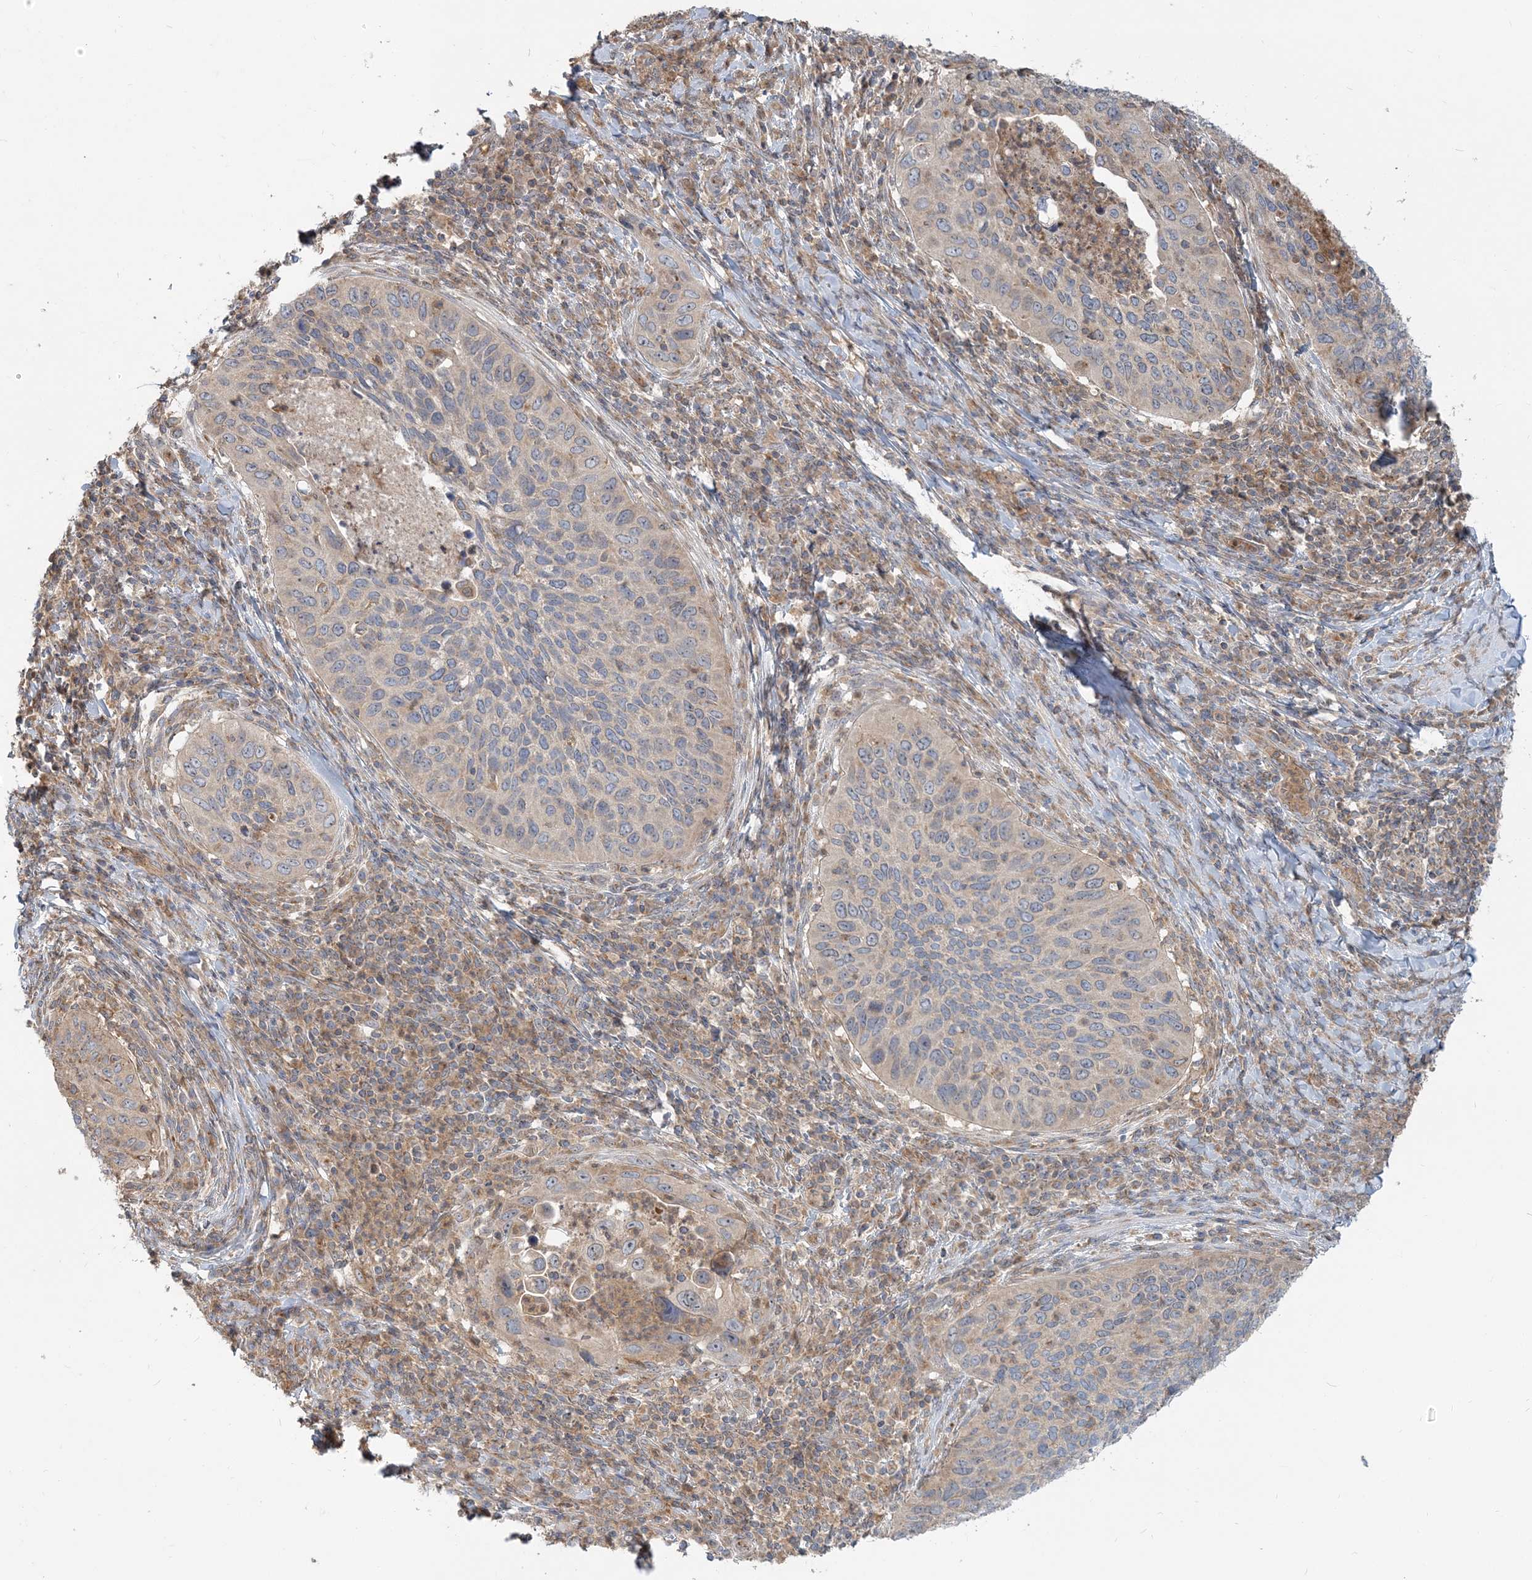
{"staining": {"intensity": "weak", "quantity": "<25%", "location": "cytoplasmic/membranous"}, "tissue": "cervical cancer", "cell_type": "Tumor cells", "image_type": "cancer", "snomed": [{"axis": "morphology", "description": "Squamous cell carcinoma, NOS"}, {"axis": "topography", "description": "Cervix"}], "caption": "Tumor cells are negative for brown protein staining in cervical cancer (squamous cell carcinoma).", "gene": "AP1AR", "patient": {"sex": "female", "age": 38}}